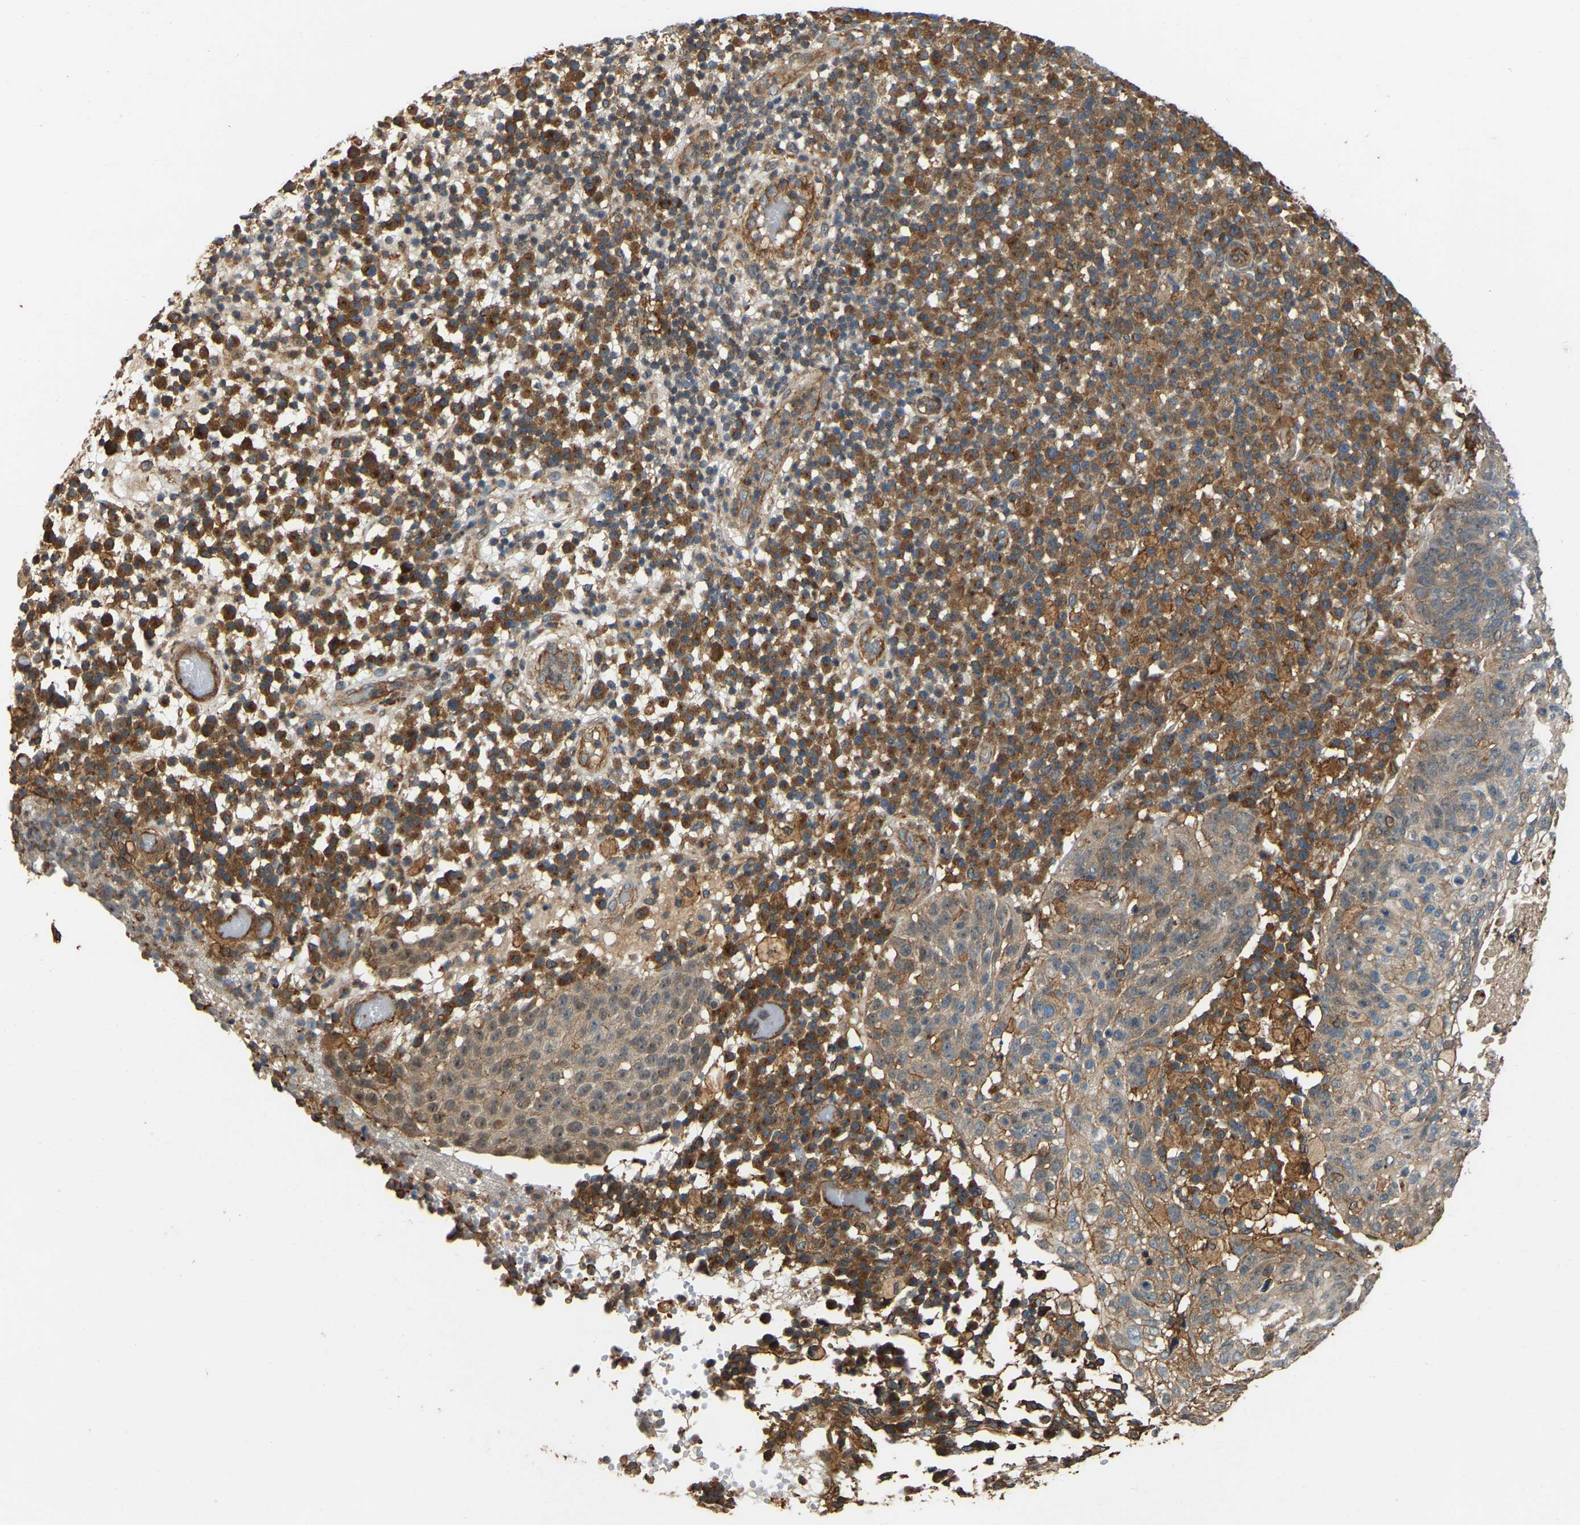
{"staining": {"intensity": "moderate", "quantity": ">75%", "location": "cytoplasmic/membranous"}, "tissue": "skin cancer", "cell_type": "Tumor cells", "image_type": "cancer", "snomed": [{"axis": "morphology", "description": "Squamous cell carcinoma in situ, NOS"}, {"axis": "morphology", "description": "Squamous cell carcinoma, NOS"}, {"axis": "topography", "description": "Skin"}], "caption": "A brown stain shows moderate cytoplasmic/membranous positivity of a protein in skin cancer tumor cells.", "gene": "SAMD9L", "patient": {"sex": "male", "age": 93}}